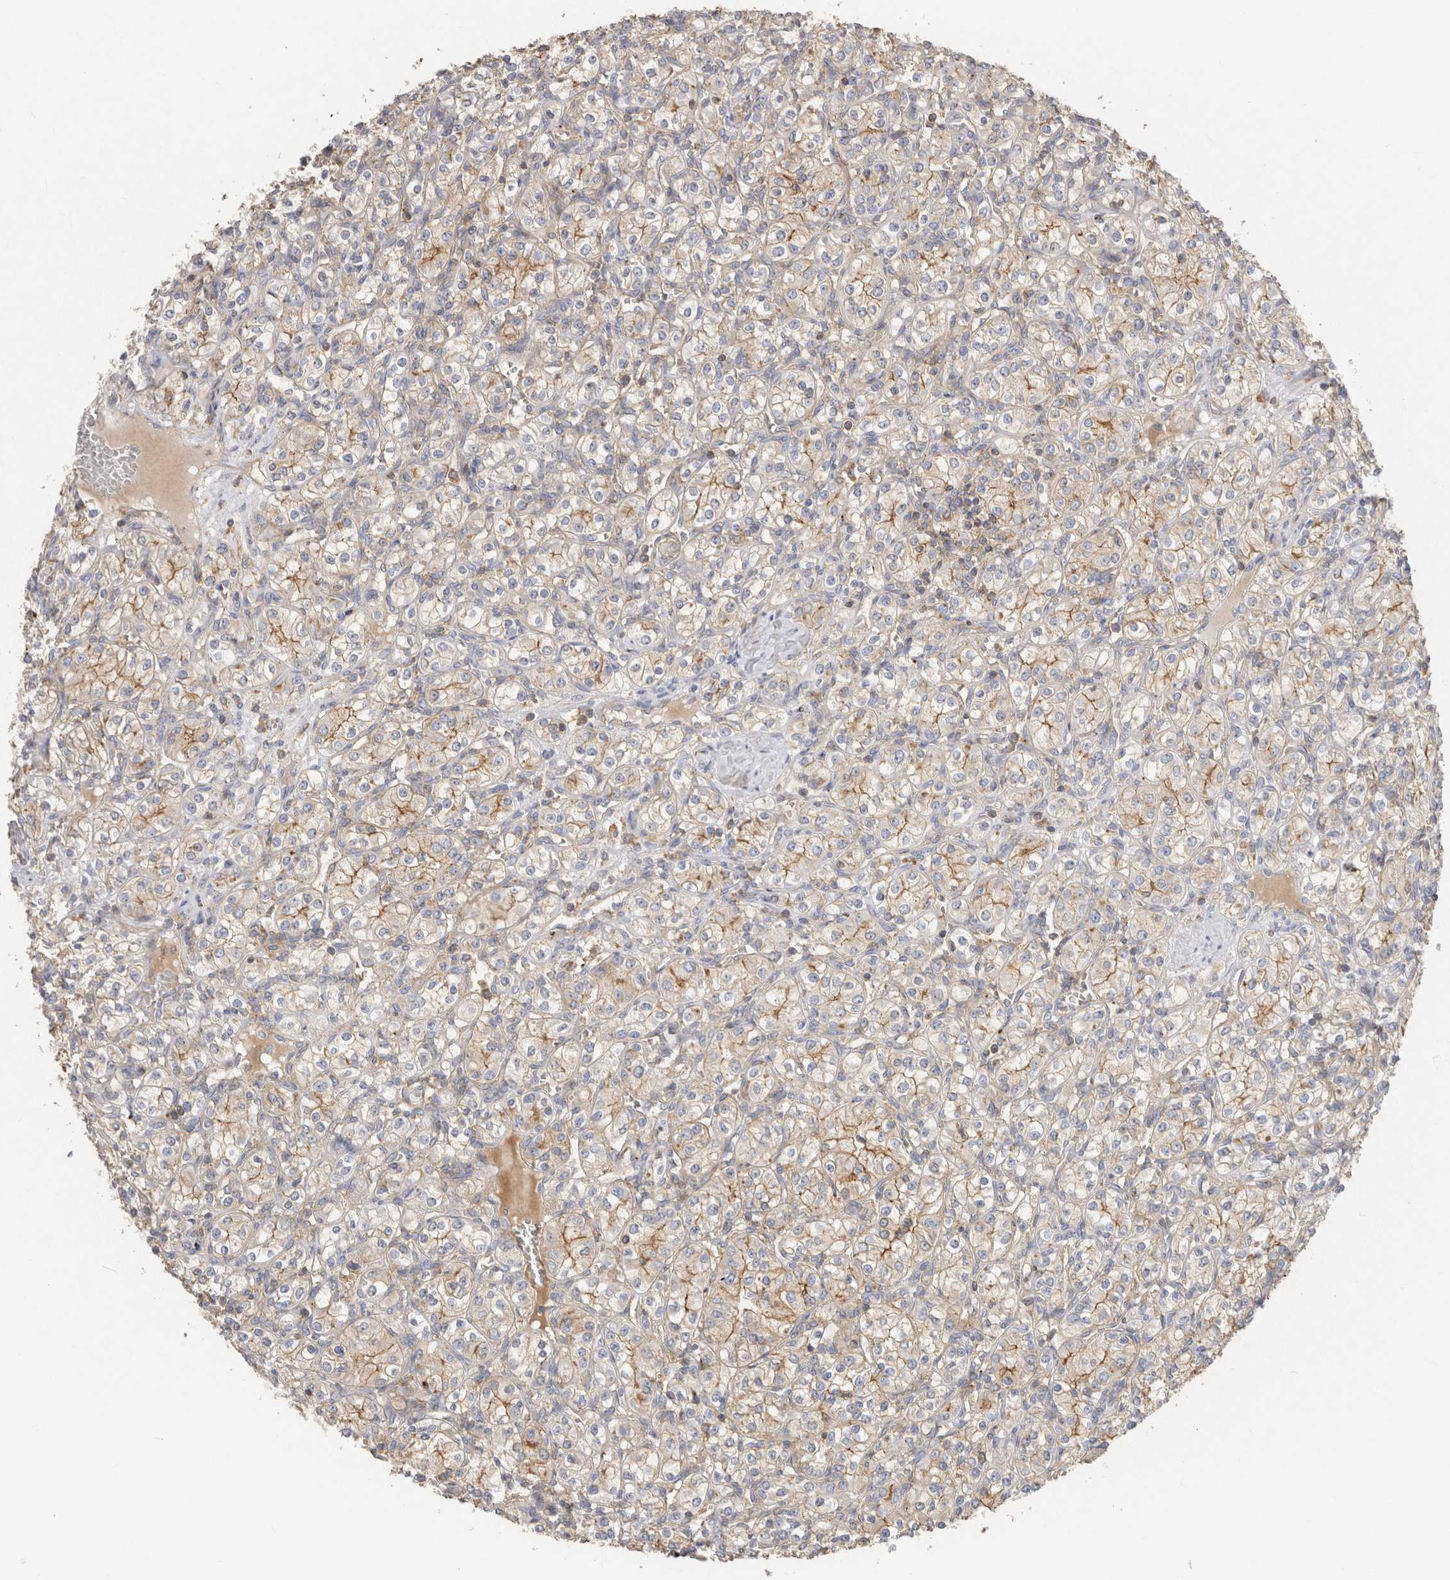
{"staining": {"intensity": "weak", "quantity": "25%-75%", "location": "cytoplasmic/membranous"}, "tissue": "renal cancer", "cell_type": "Tumor cells", "image_type": "cancer", "snomed": [{"axis": "morphology", "description": "Adenocarcinoma, NOS"}, {"axis": "topography", "description": "Kidney"}], "caption": "The photomicrograph shows staining of renal adenocarcinoma, revealing weak cytoplasmic/membranous protein staining (brown color) within tumor cells. (DAB (3,3'-diaminobenzidine) IHC with brightfield microscopy, high magnification).", "gene": "CHMP6", "patient": {"sex": "male", "age": 77}}